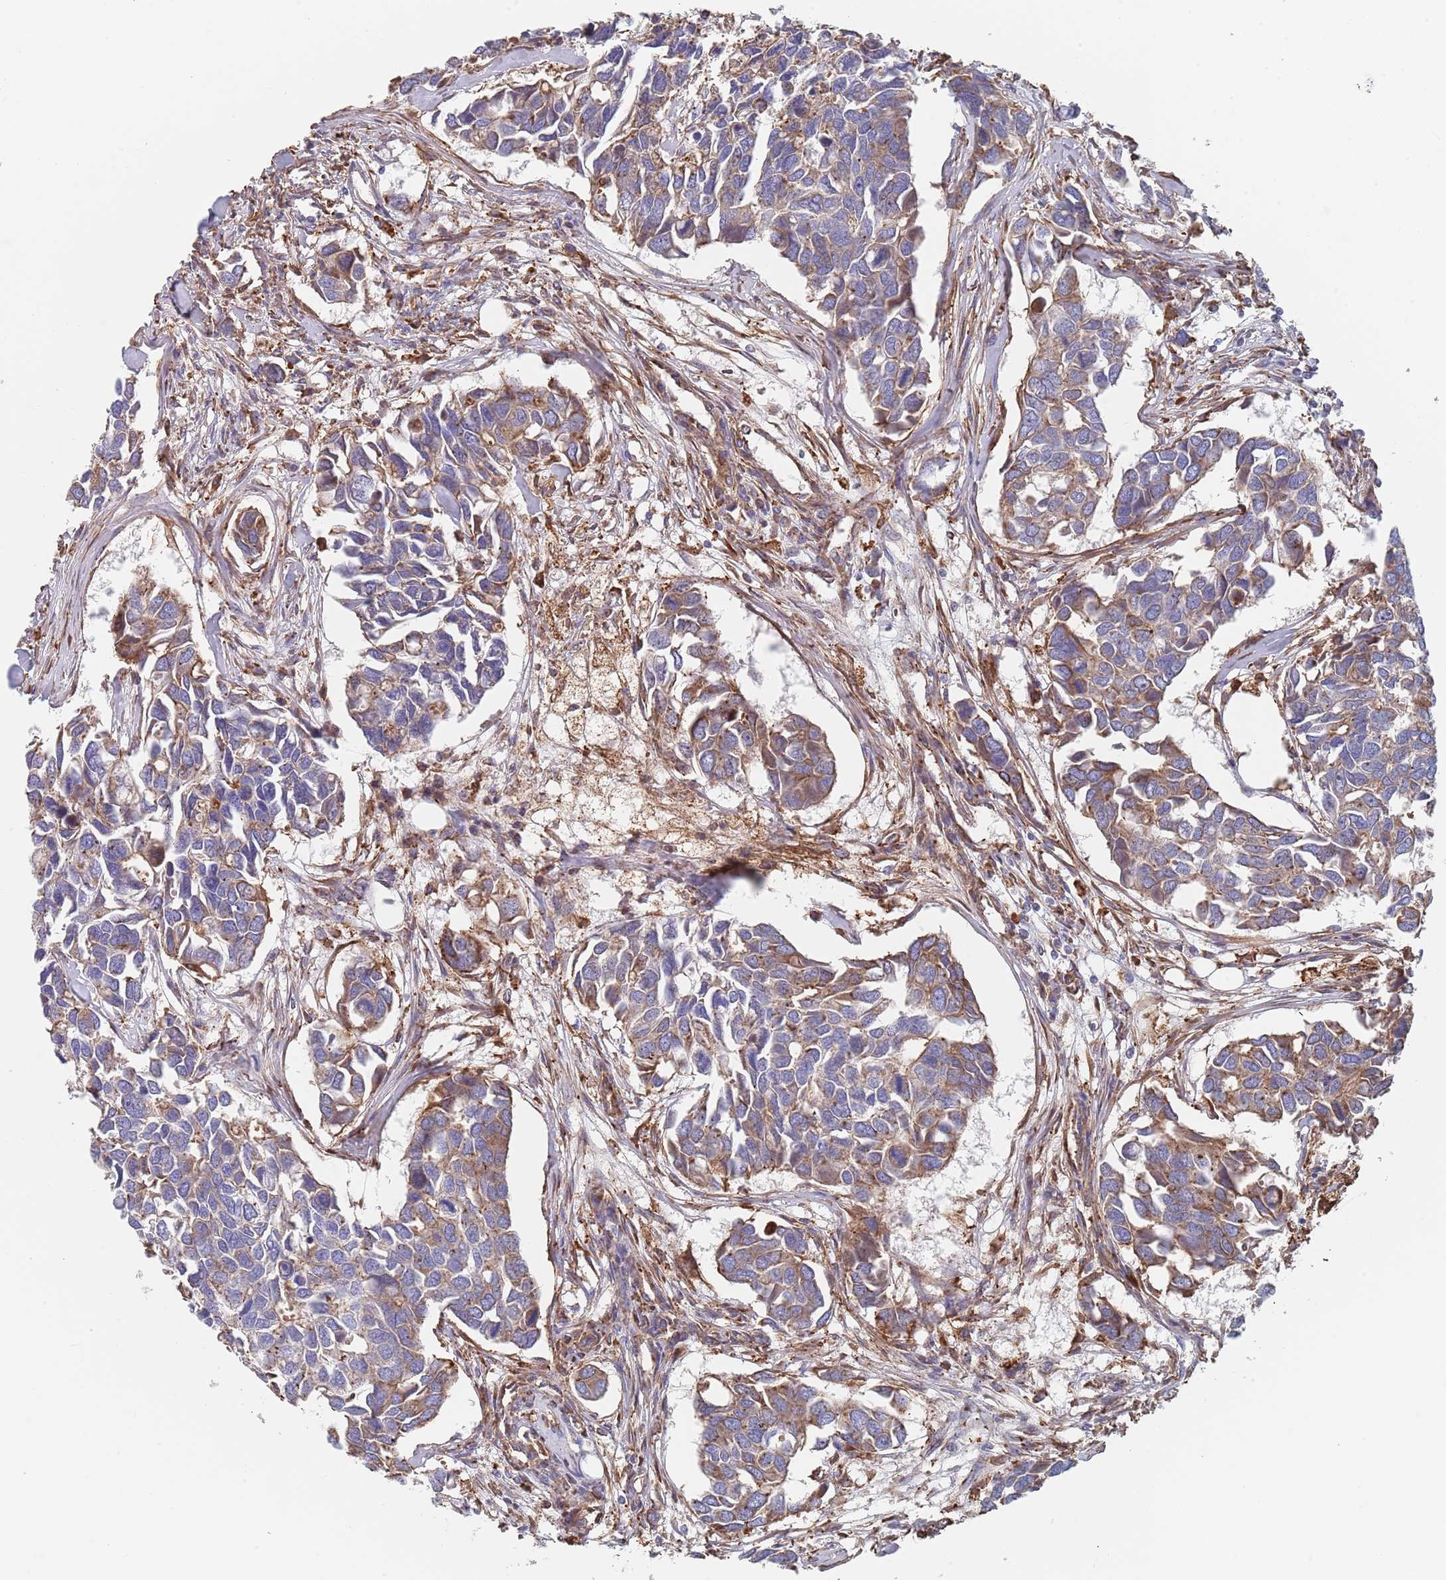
{"staining": {"intensity": "moderate", "quantity": "25%-75%", "location": "cytoplasmic/membranous"}, "tissue": "breast cancer", "cell_type": "Tumor cells", "image_type": "cancer", "snomed": [{"axis": "morphology", "description": "Duct carcinoma"}, {"axis": "topography", "description": "Breast"}], "caption": "Tumor cells show medium levels of moderate cytoplasmic/membranous expression in approximately 25%-75% of cells in breast cancer (intraductal carcinoma).", "gene": "DCUN1D3", "patient": {"sex": "female", "age": 83}}